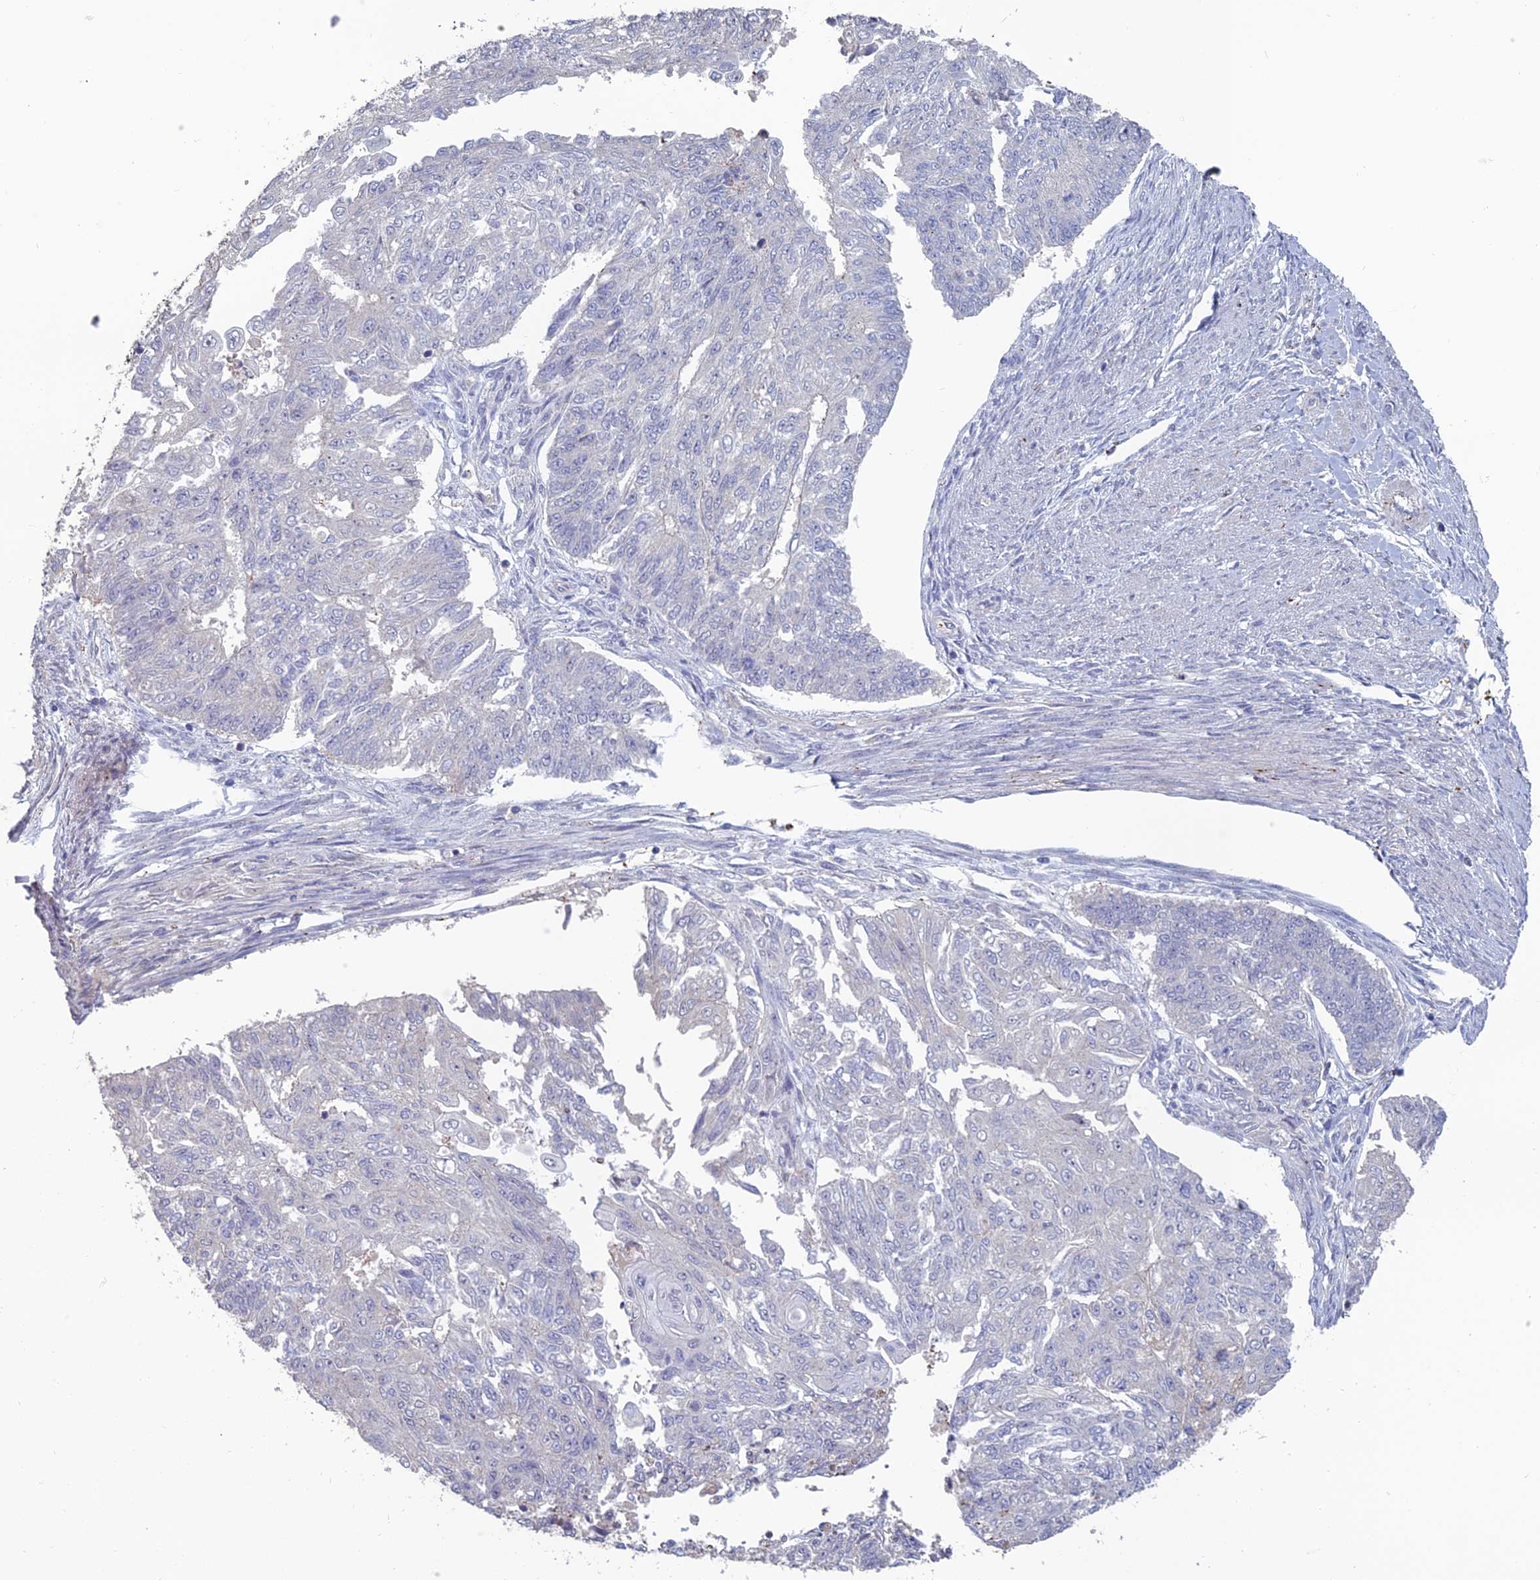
{"staining": {"intensity": "negative", "quantity": "none", "location": "none"}, "tissue": "endometrial cancer", "cell_type": "Tumor cells", "image_type": "cancer", "snomed": [{"axis": "morphology", "description": "Adenocarcinoma, NOS"}, {"axis": "topography", "description": "Endometrium"}], "caption": "IHC of endometrial adenocarcinoma exhibits no expression in tumor cells.", "gene": "C15orf62", "patient": {"sex": "female", "age": 32}}